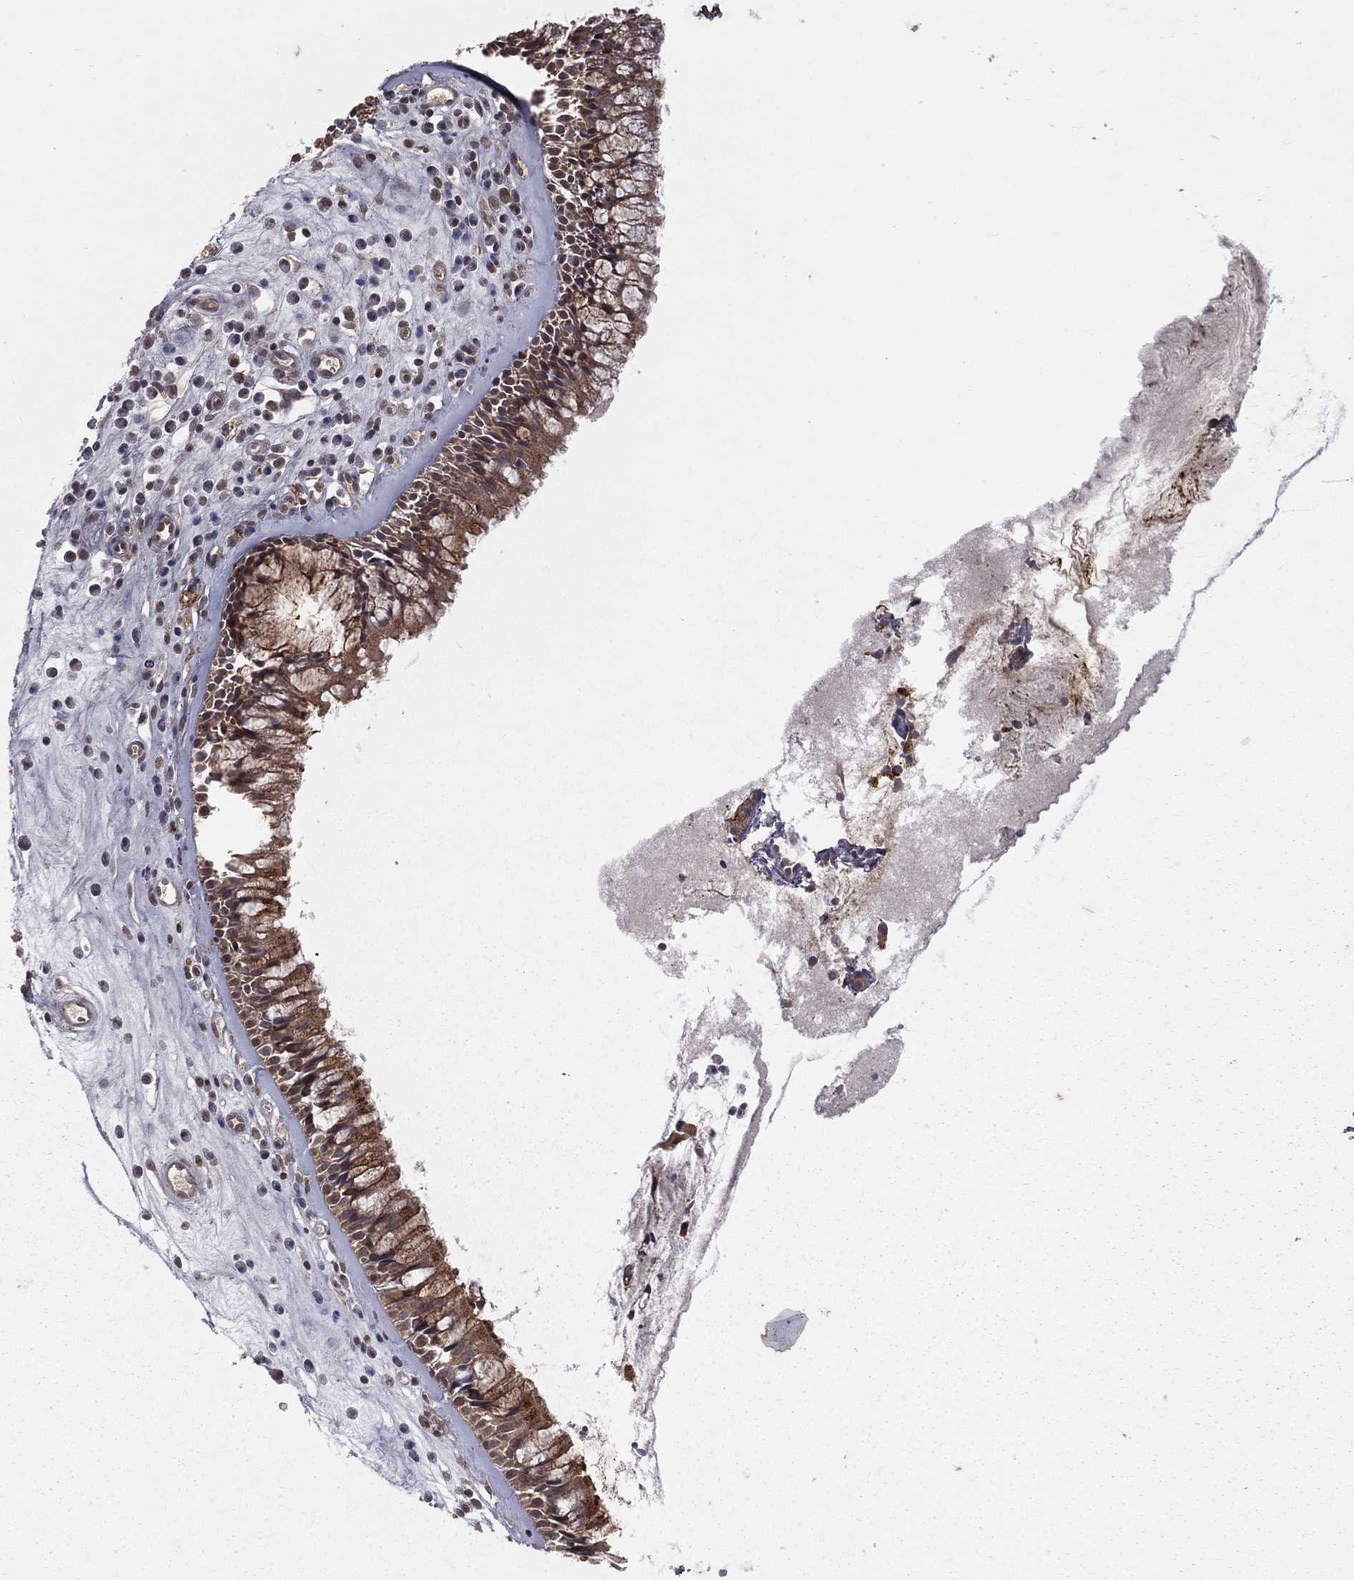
{"staining": {"intensity": "moderate", "quantity": ">75%", "location": "cytoplasmic/membranous"}, "tissue": "nasopharynx", "cell_type": "Respiratory epithelial cells", "image_type": "normal", "snomed": [{"axis": "morphology", "description": "Normal tissue, NOS"}, {"axis": "topography", "description": "Nasopharynx"}], "caption": "Benign nasopharynx shows moderate cytoplasmic/membranous expression in about >75% of respiratory epithelial cells.", "gene": "ZDHHC15", "patient": {"sex": "male", "age": 57}}